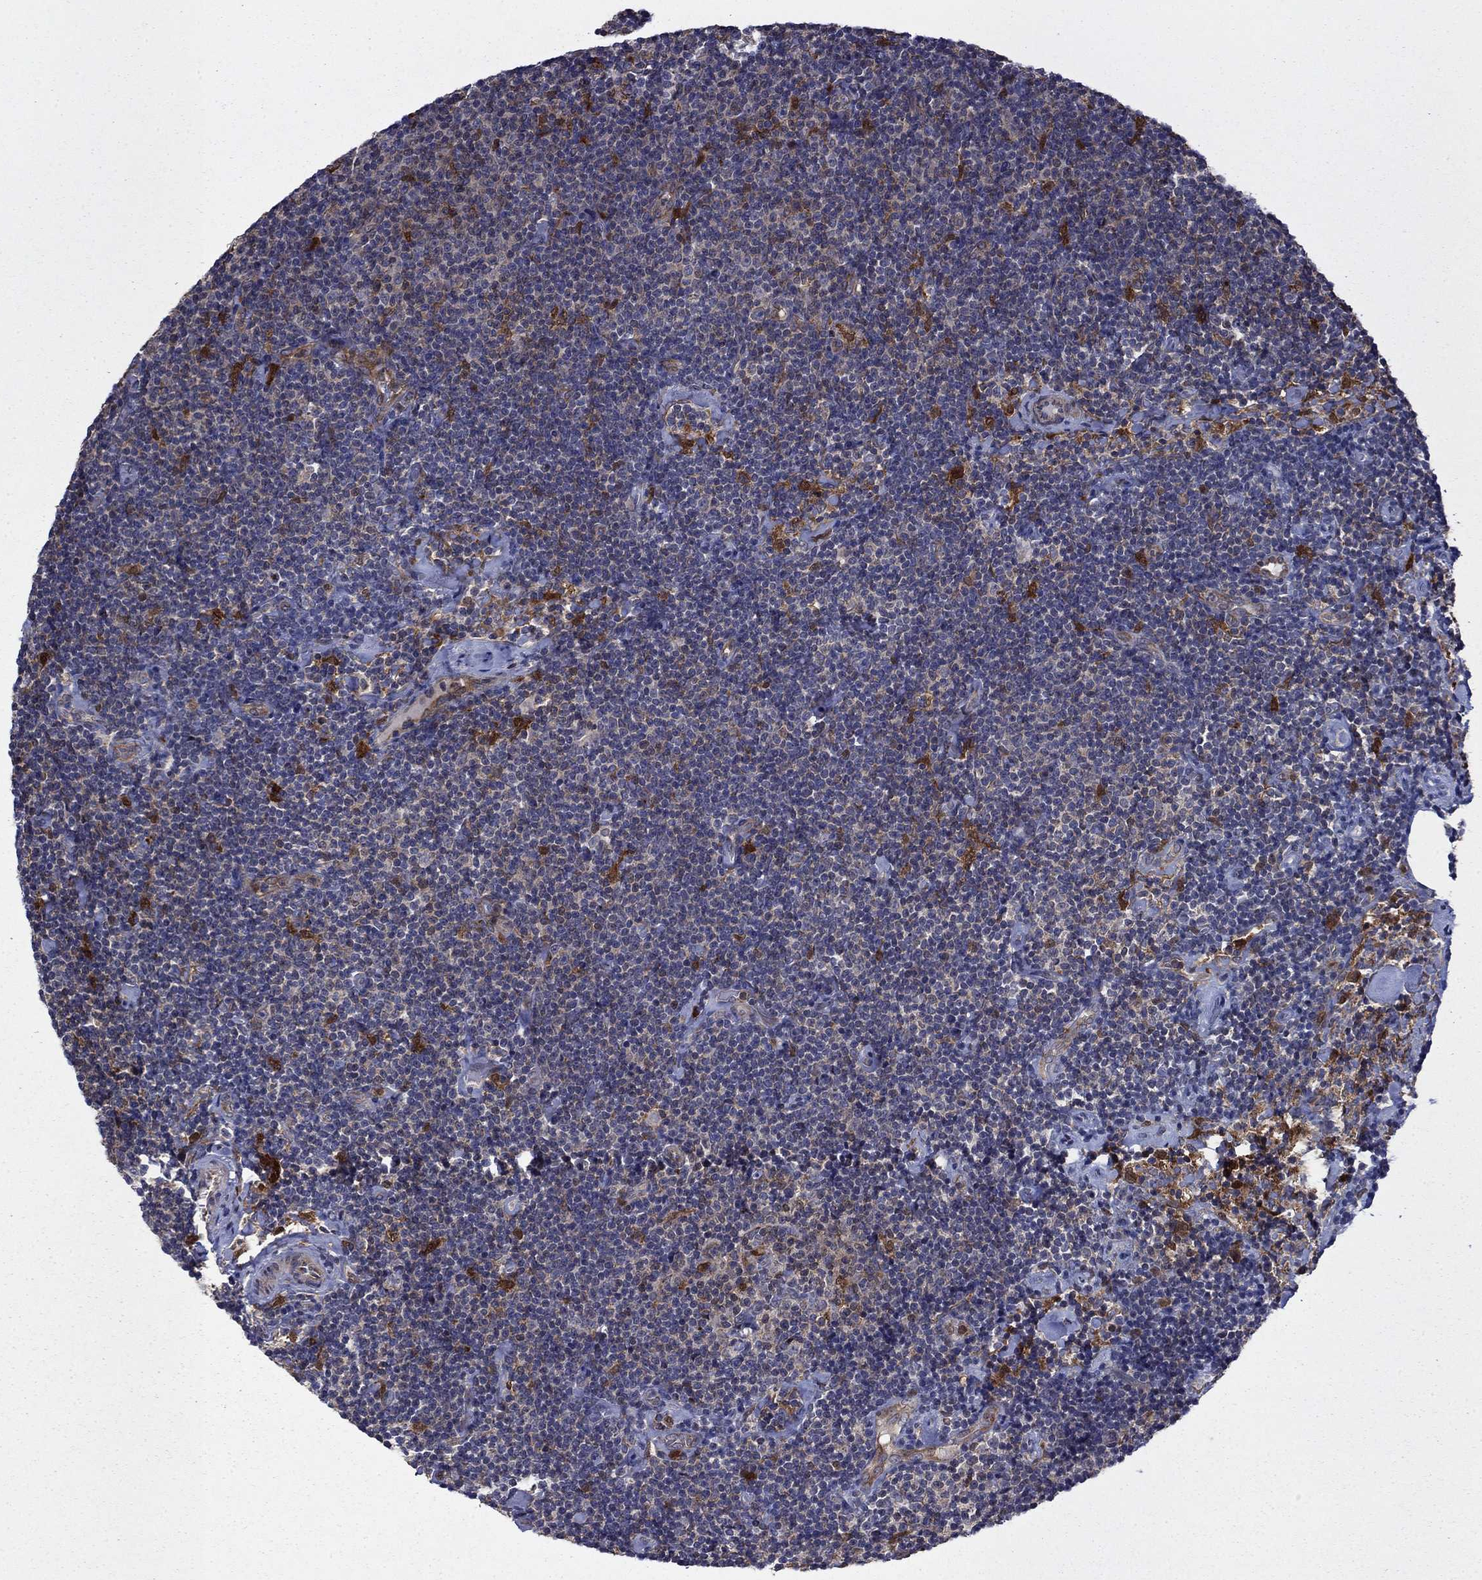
{"staining": {"intensity": "negative", "quantity": "none", "location": "none"}, "tissue": "lymphoma", "cell_type": "Tumor cells", "image_type": "cancer", "snomed": [{"axis": "morphology", "description": "Malignant lymphoma, non-Hodgkin's type, Low grade"}, {"axis": "topography", "description": "Lymph node"}], "caption": "High power microscopy photomicrograph of an IHC photomicrograph of lymphoma, revealing no significant staining in tumor cells.", "gene": "TPMT", "patient": {"sex": "male", "age": 81}}